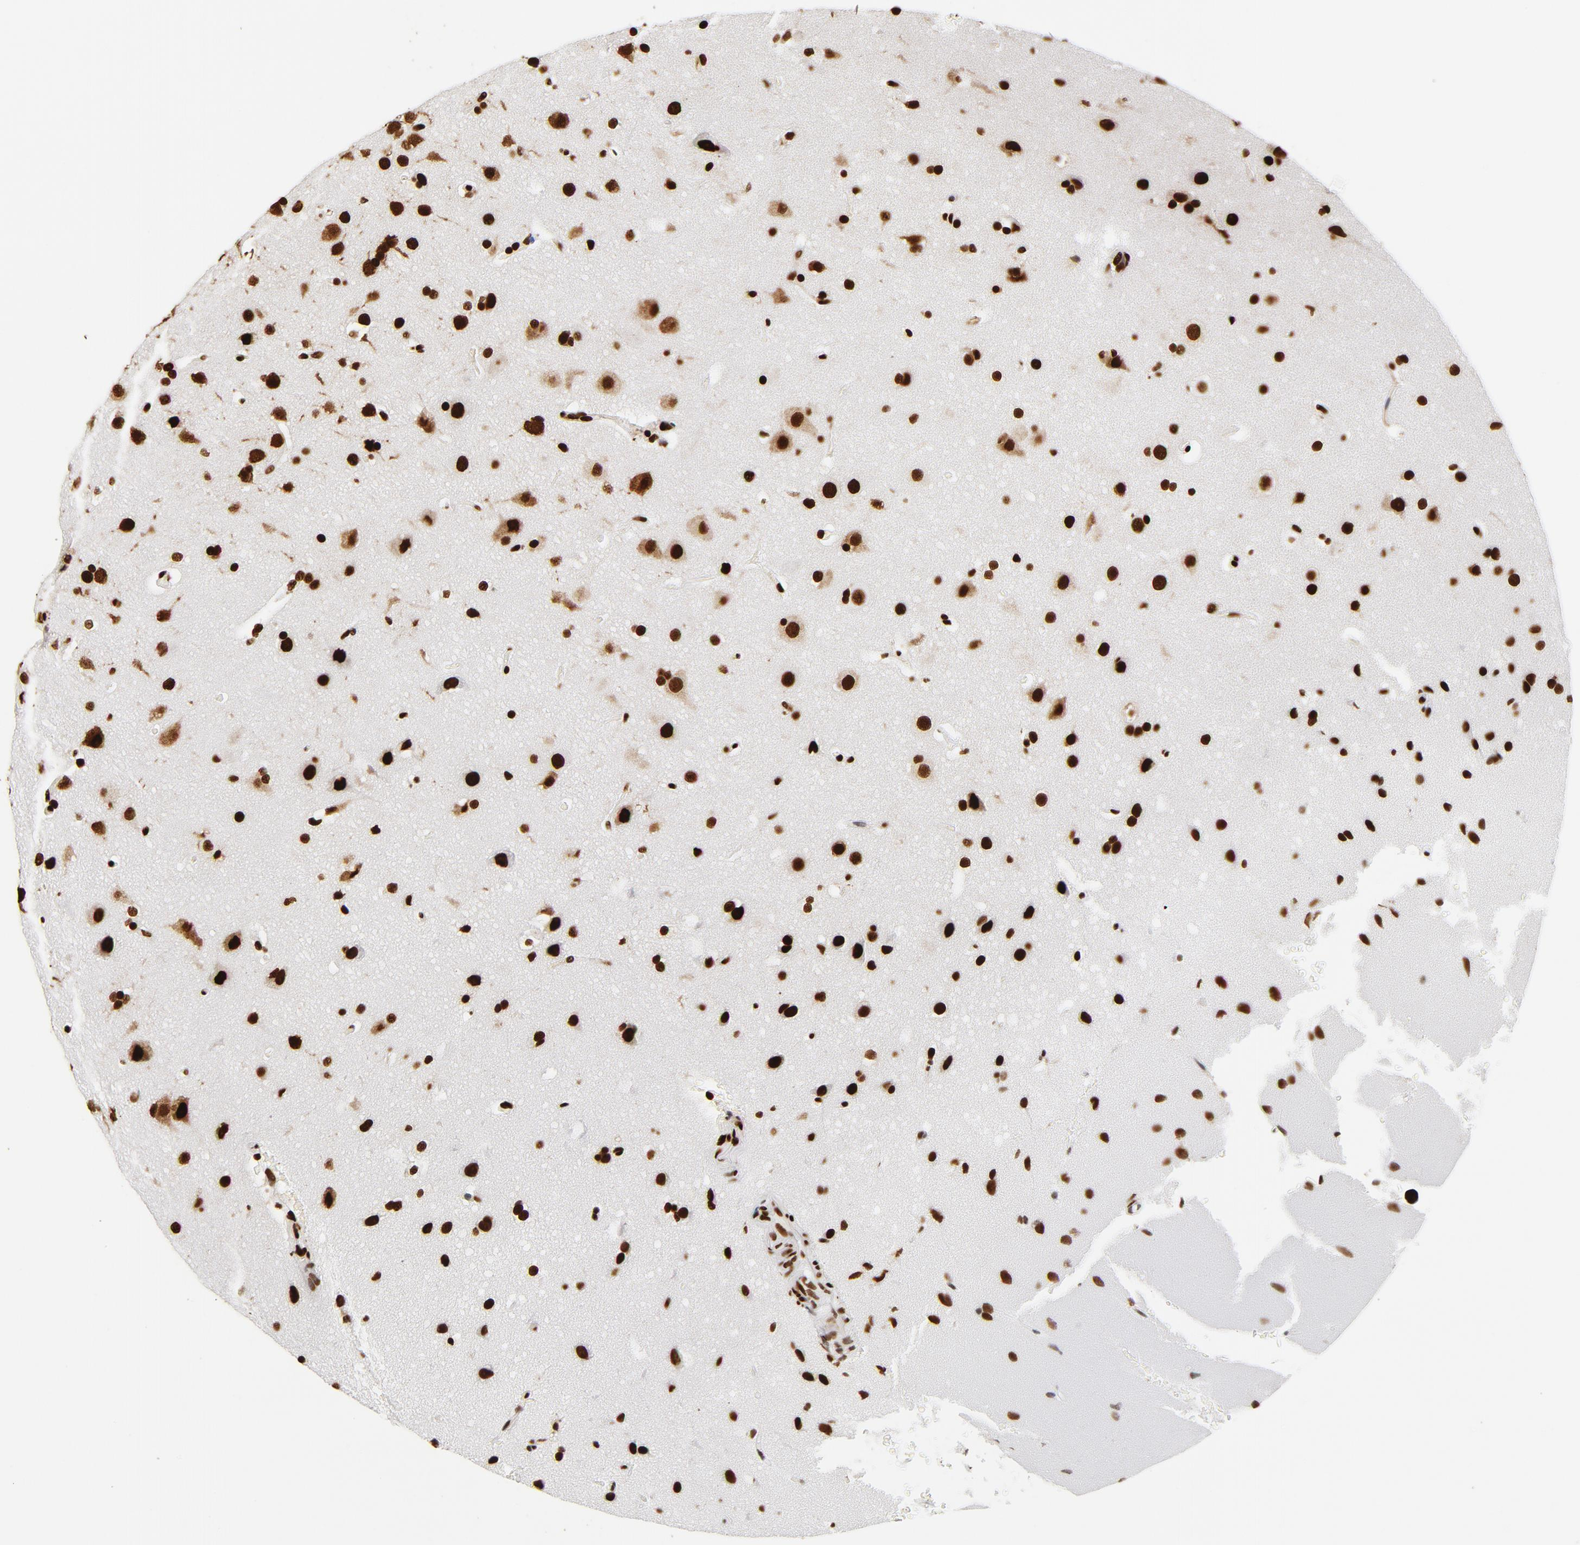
{"staining": {"intensity": "strong", "quantity": ">75%", "location": "nuclear"}, "tissue": "glioma", "cell_type": "Tumor cells", "image_type": "cancer", "snomed": [{"axis": "morphology", "description": "Glioma, malignant, Low grade"}, {"axis": "topography", "description": "Cerebral cortex"}], "caption": "Immunohistochemistry (IHC) micrograph of neoplastic tissue: human glioma stained using immunohistochemistry (IHC) displays high levels of strong protein expression localized specifically in the nuclear of tumor cells, appearing as a nuclear brown color.", "gene": "XRCC6", "patient": {"sex": "female", "age": 47}}